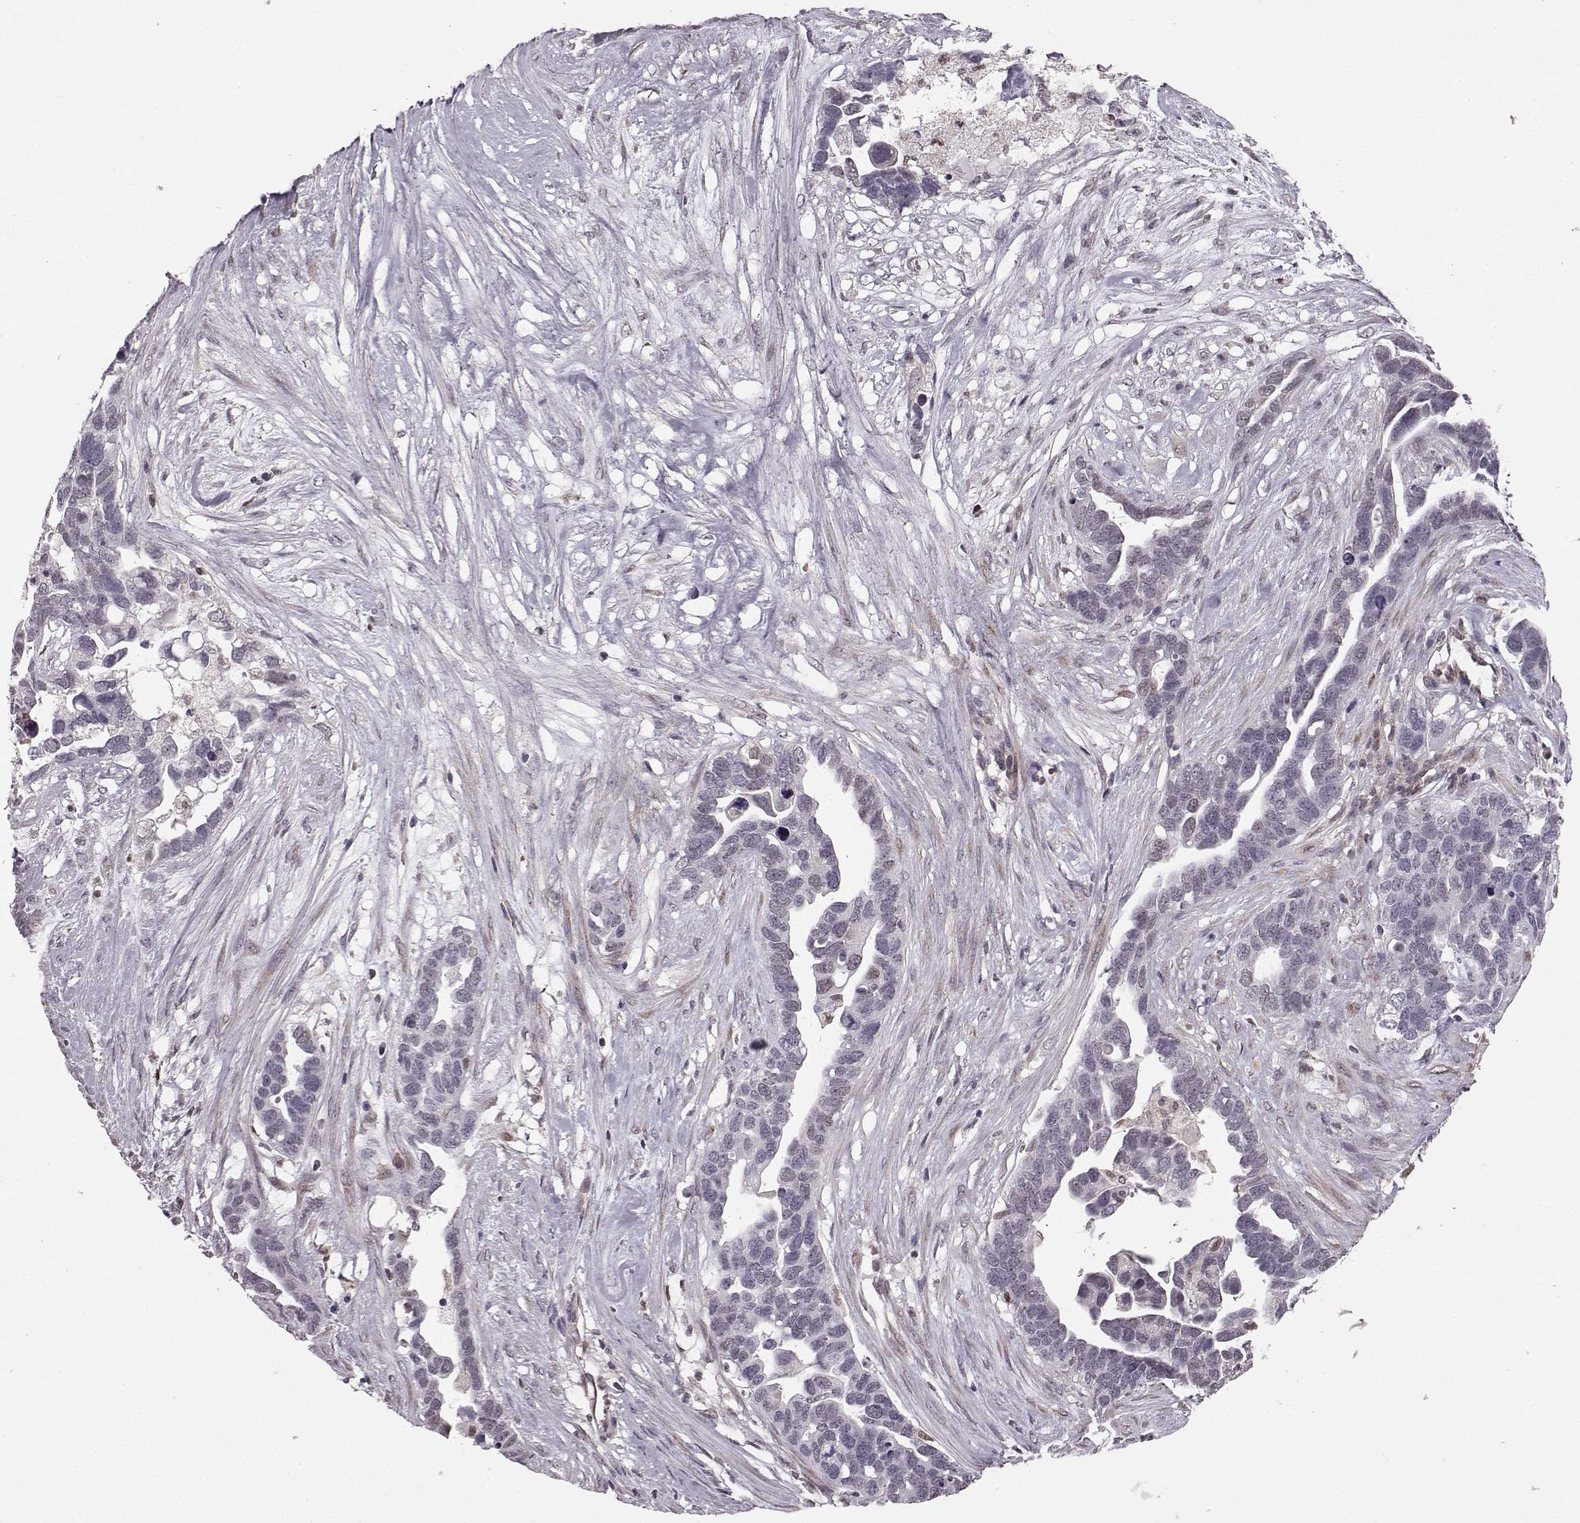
{"staining": {"intensity": "weak", "quantity": "<25%", "location": "nuclear"}, "tissue": "ovarian cancer", "cell_type": "Tumor cells", "image_type": "cancer", "snomed": [{"axis": "morphology", "description": "Cystadenocarcinoma, serous, NOS"}, {"axis": "topography", "description": "Ovary"}], "caption": "The immunohistochemistry photomicrograph has no significant expression in tumor cells of serous cystadenocarcinoma (ovarian) tissue. (DAB (3,3'-diaminobenzidine) IHC visualized using brightfield microscopy, high magnification).", "gene": "KLF6", "patient": {"sex": "female", "age": 54}}